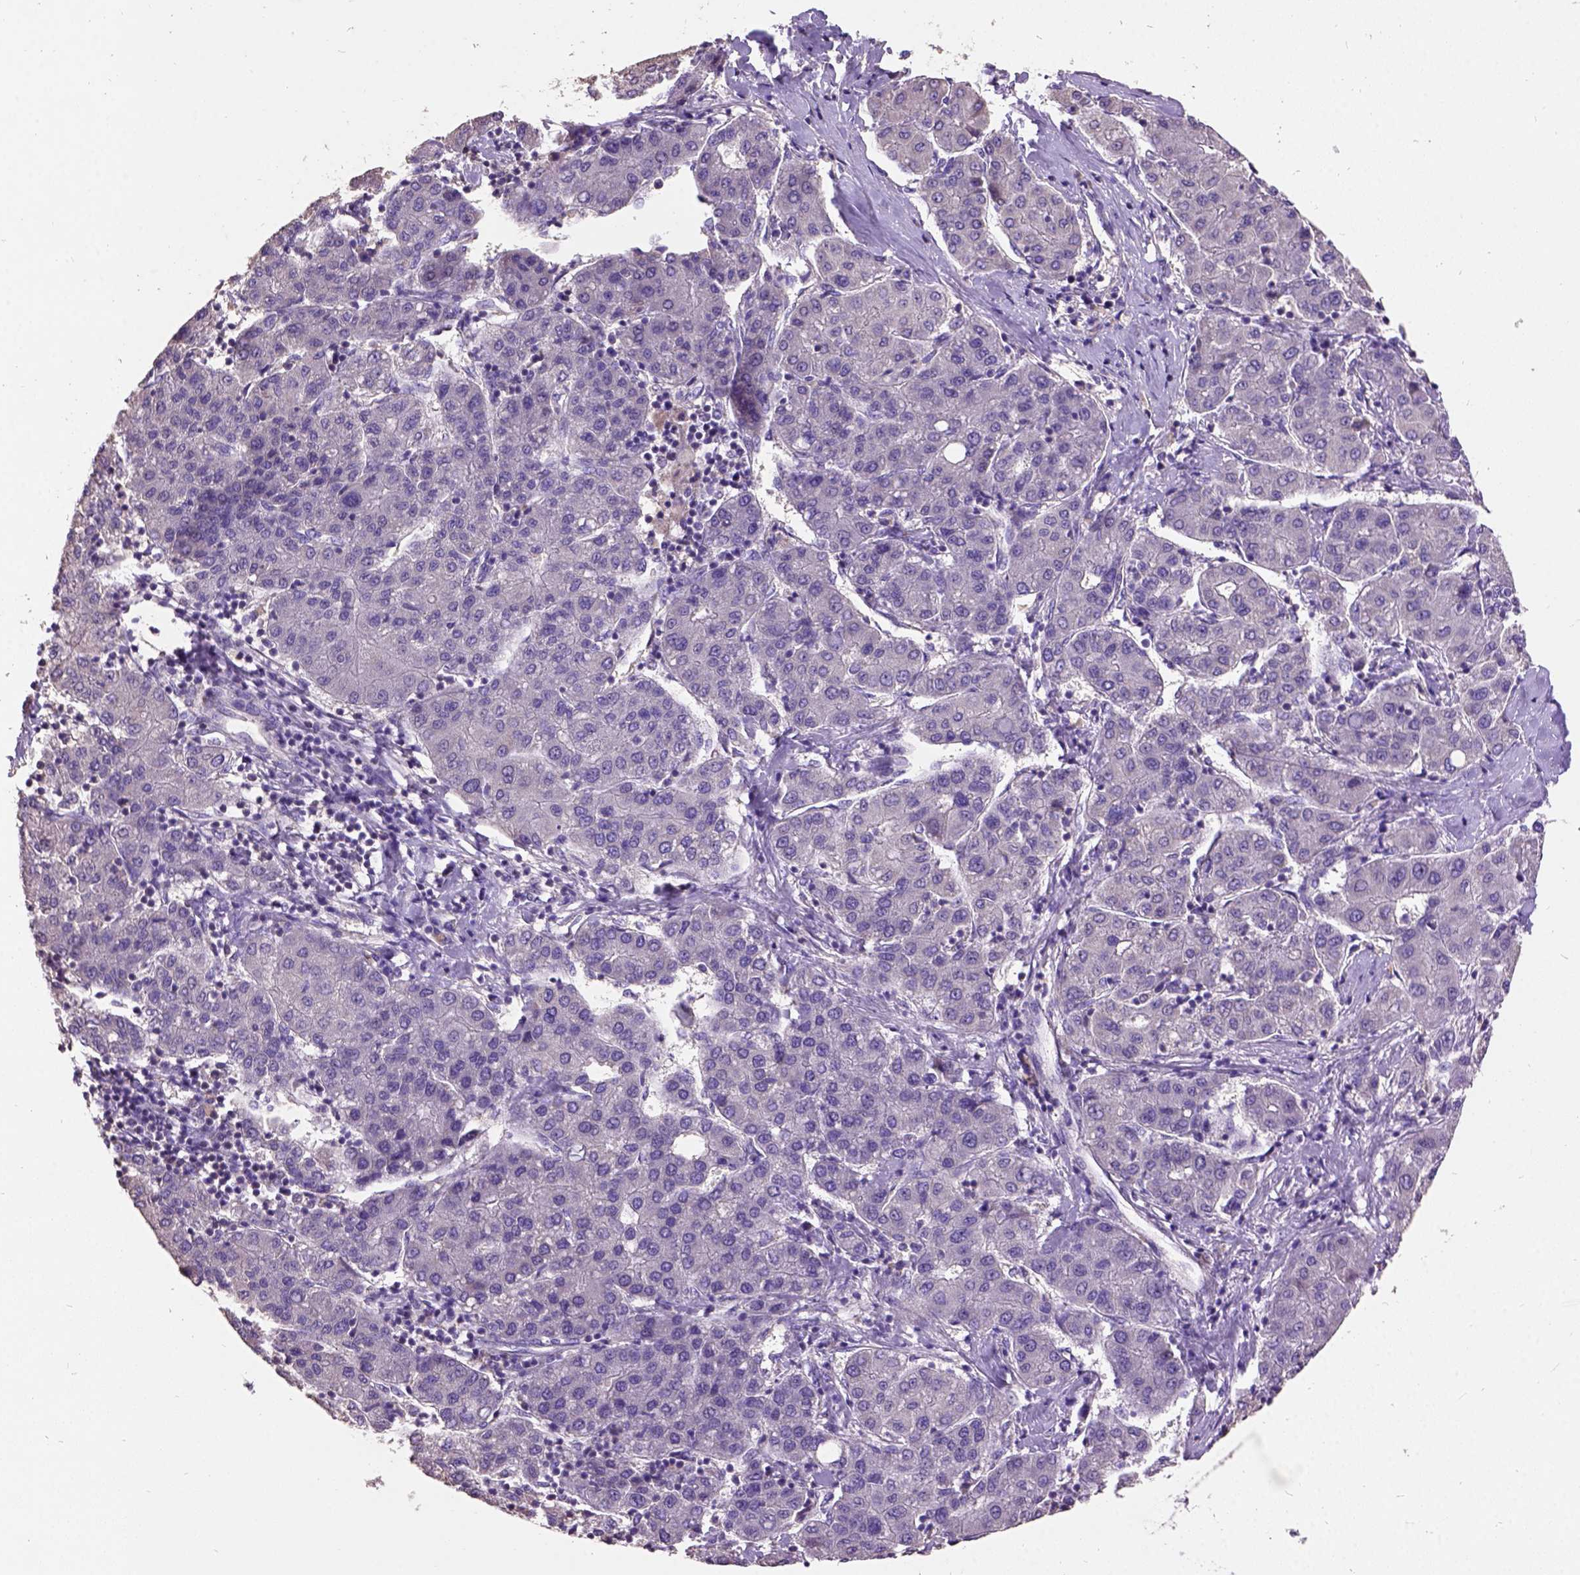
{"staining": {"intensity": "negative", "quantity": "none", "location": "none"}, "tissue": "liver cancer", "cell_type": "Tumor cells", "image_type": "cancer", "snomed": [{"axis": "morphology", "description": "Carcinoma, Hepatocellular, NOS"}, {"axis": "topography", "description": "Liver"}], "caption": "Tumor cells are negative for protein expression in human hepatocellular carcinoma (liver). Nuclei are stained in blue.", "gene": "DQX1", "patient": {"sex": "male", "age": 65}}